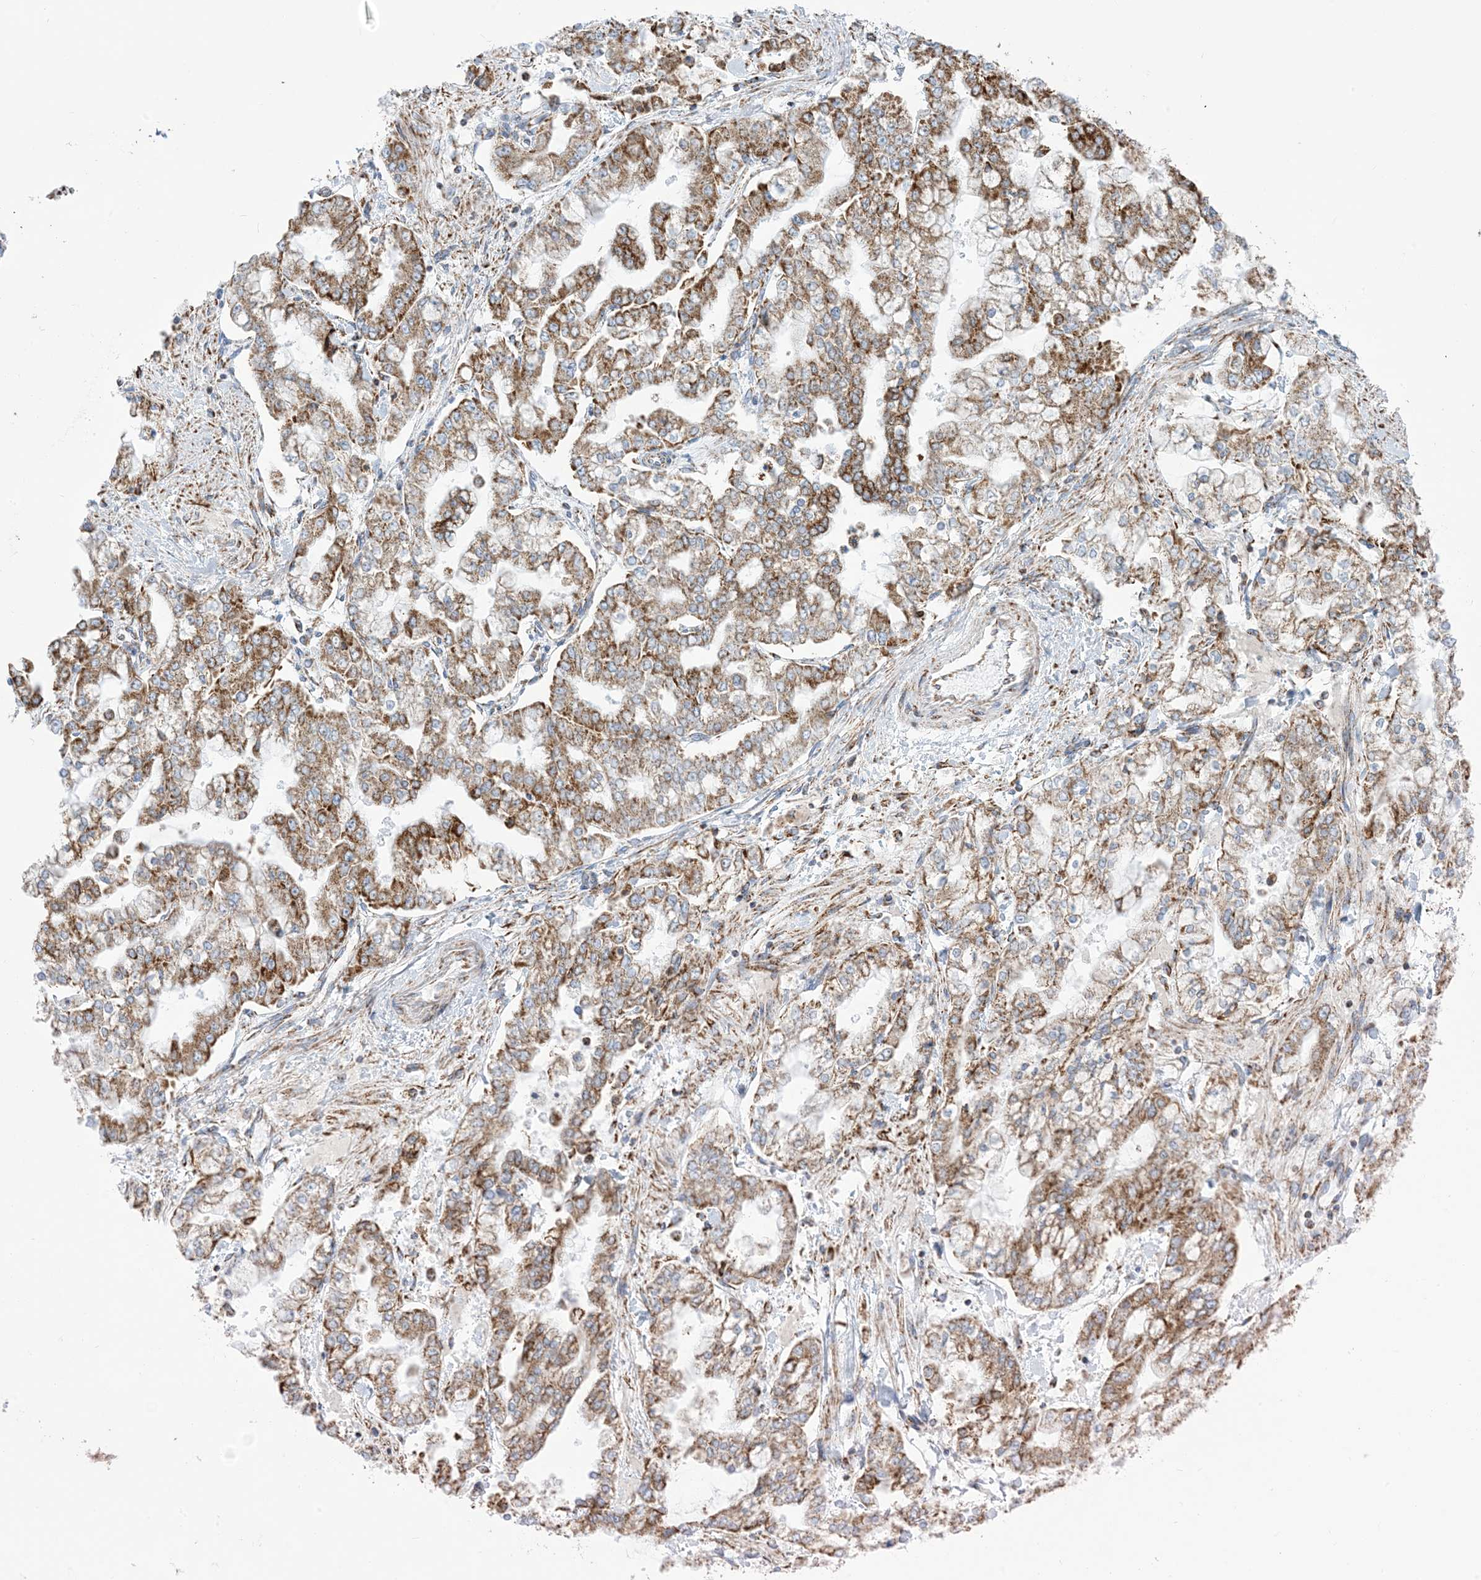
{"staining": {"intensity": "moderate", "quantity": ">75%", "location": "cytoplasmic/membranous"}, "tissue": "stomach cancer", "cell_type": "Tumor cells", "image_type": "cancer", "snomed": [{"axis": "morphology", "description": "Normal tissue, NOS"}, {"axis": "morphology", "description": "Adenocarcinoma, NOS"}, {"axis": "topography", "description": "Stomach, upper"}, {"axis": "topography", "description": "Stomach"}], "caption": "Immunohistochemical staining of stomach adenocarcinoma displays medium levels of moderate cytoplasmic/membranous protein expression in about >75% of tumor cells.", "gene": "SAMM50", "patient": {"sex": "male", "age": 76}}